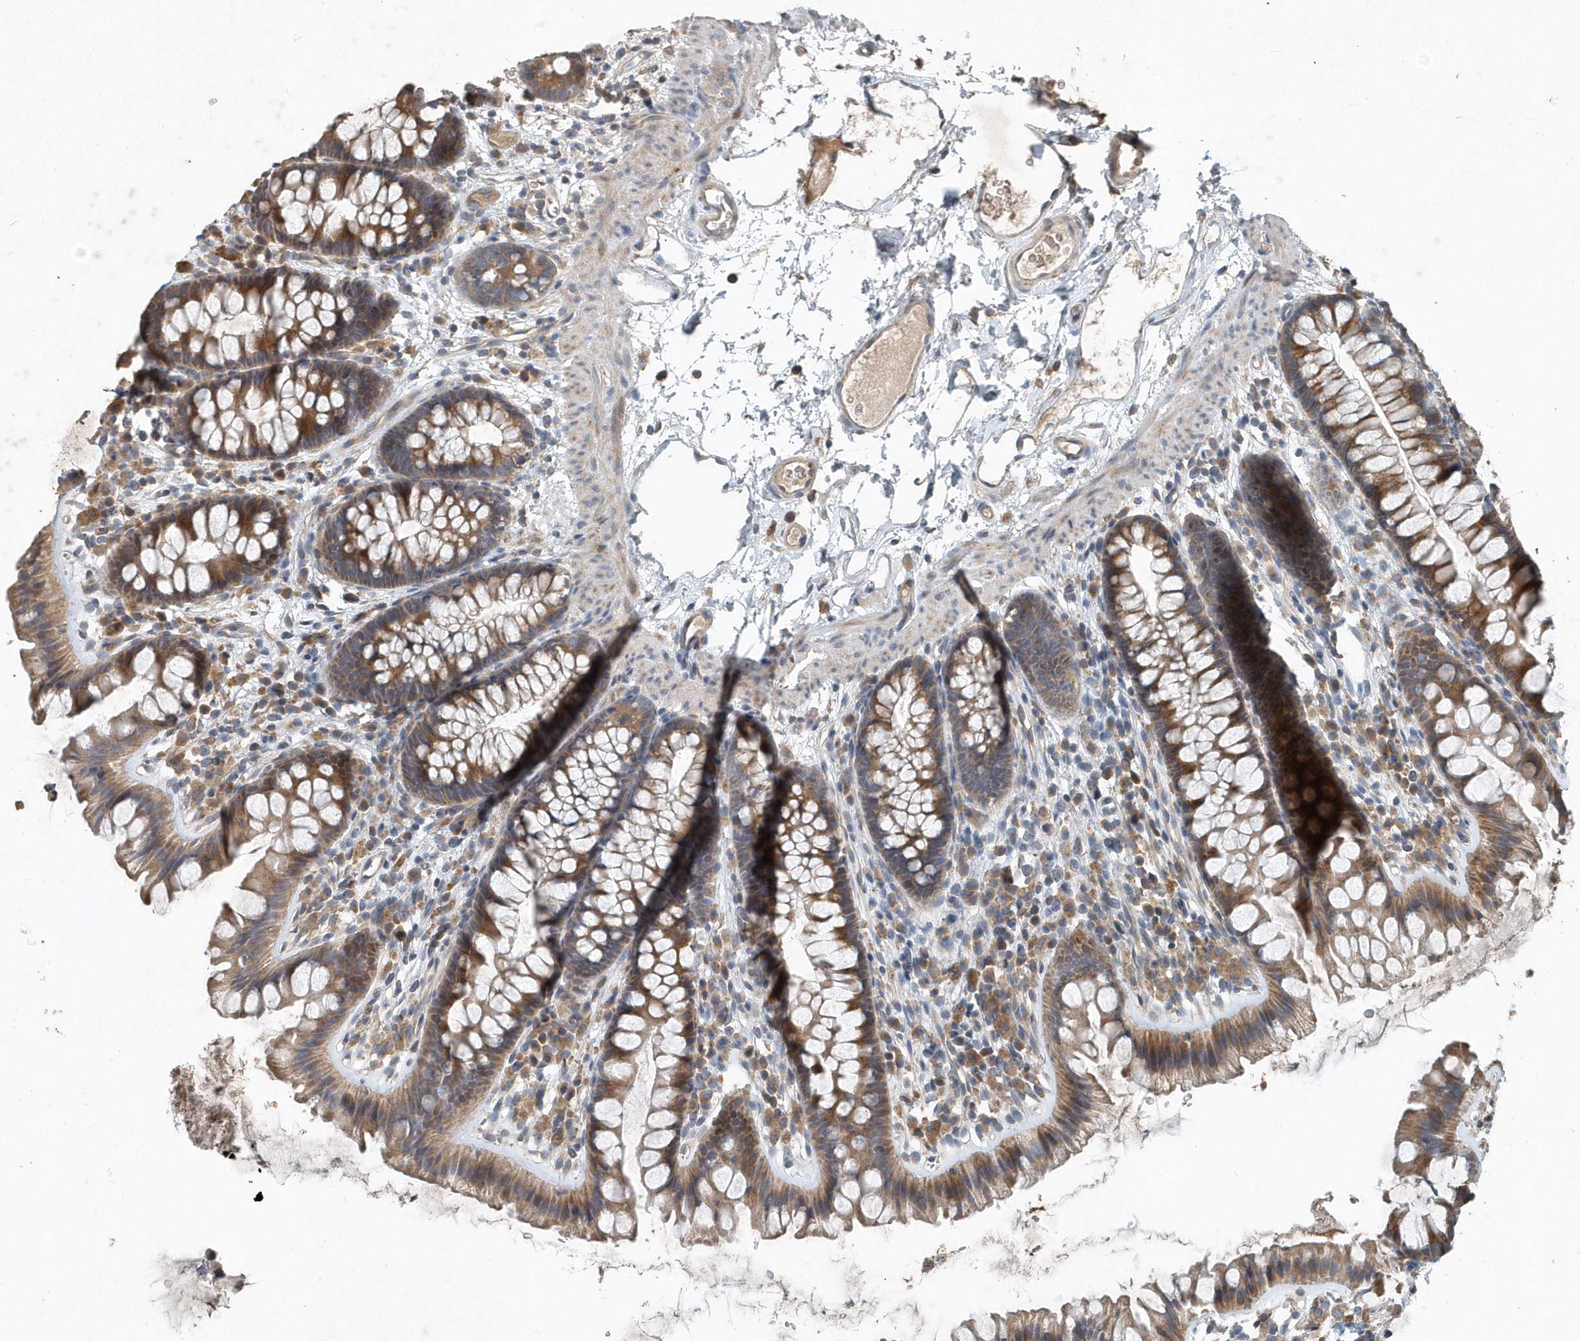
{"staining": {"intensity": "moderate", "quantity": ">75%", "location": "cytoplasmic/membranous"}, "tissue": "colon", "cell_type": "Endothelial cells", "image_type": "normal", "snomed": [{"axis": "morphology", "description": "Normal tissue, NOS"}, {"axis": "topography", "description": "Colon"}], "caption": "Colon stained with DAB IHC shows medium levels of moderate cytoplasmic/membranous staining in about >75% of endothelial cells. (DAB (3,3'-diaminobenzidine) = brown stain, brightfield microscopy at high magnification).", "gene": "SCFD2", "patient": {"sex": "female", "age": 62}}